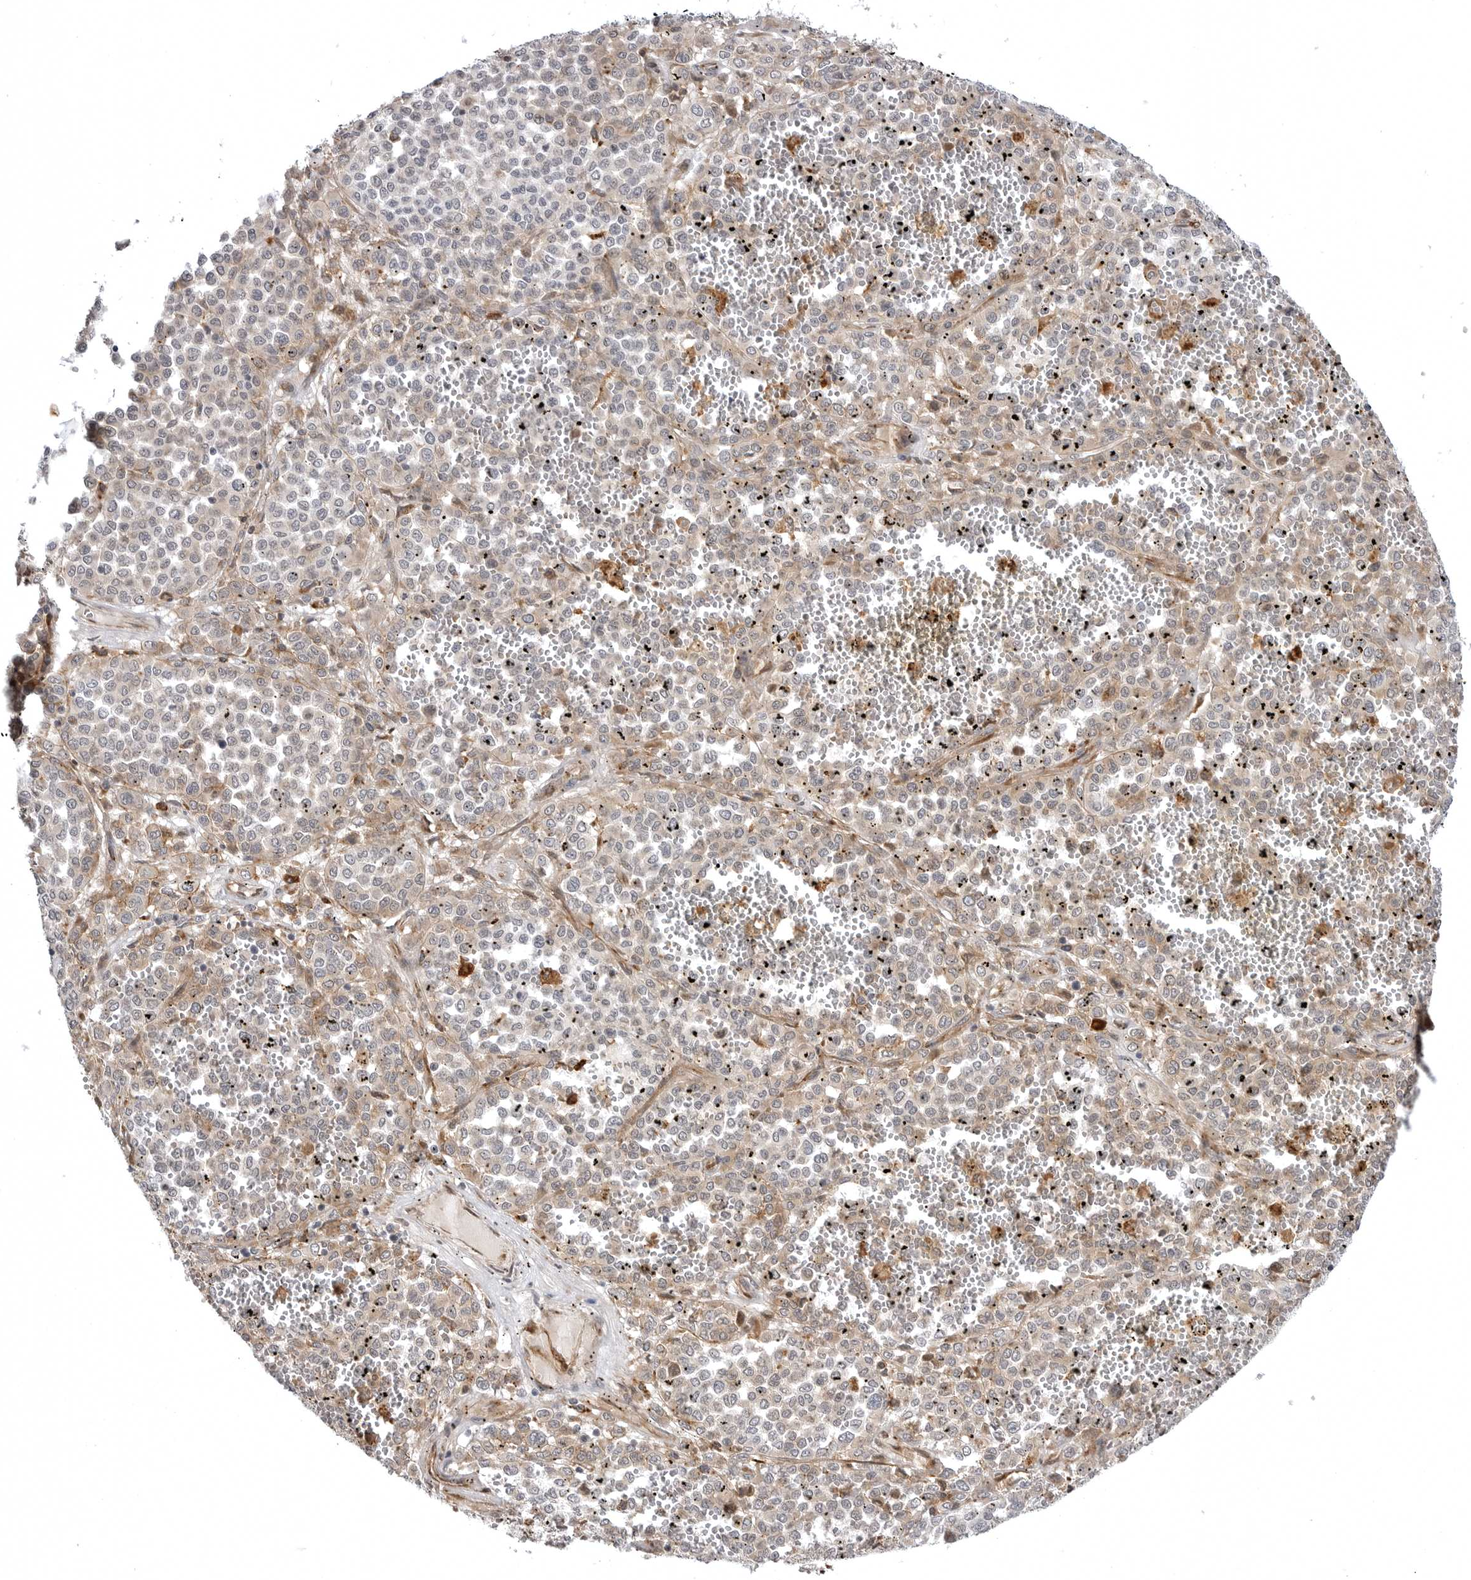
{"staining": {"intensity": "weak", "quantity": "25%-75%", "location": "cytoplasmic/membranous"}, "tissue": "melanoma", "cell_type": "Tumor cells", "image_type": "cancer", "snomed": [{"axis": "morphology", "description": "Malignant melanoma, Metastatic site"}, {"axis": "topography", "description": "Pancreas"}], "caption": "High-magnification brightfield microscopy of melanoma stained with DAB (brown) and counterstained with hematoxylin (blue). tumor cells exhibit weak cytoplasmic/membranous expression is present in about25%-75% of cells.", "gene": "ARL5A", "patient": {"sex": "female", "age": 30}}